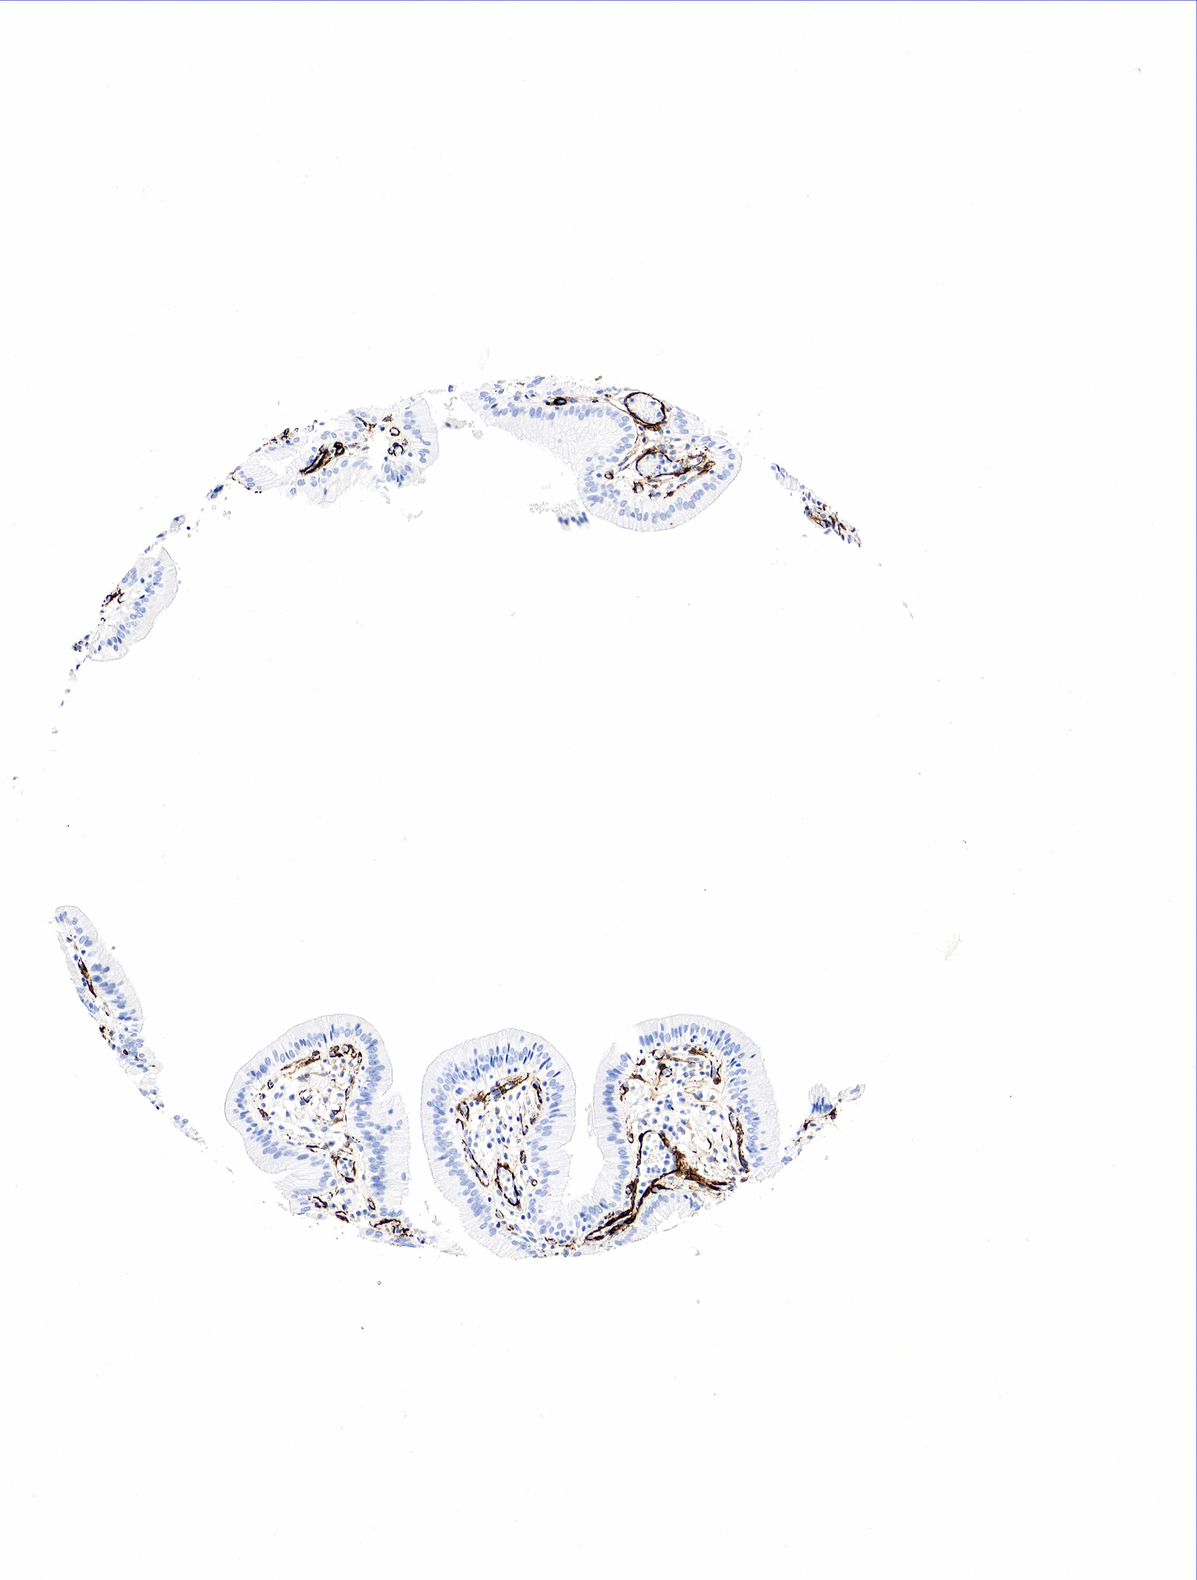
{"staining": {"intensity": "negative", "quantity": "none", "location": "none"}, "tissue": "gallbladder", "cell_type": "Glandular cells", "image_type": "normal", "snomed": [{"axis": "morphology", "description": "Normal tissue, NOS"}, {"axis": "topography", "description": "Gallbladder"}], "caption": "An immunohistochemistry histopathology image of benign gallbladder is shown. There is no staining in glandular cells of gallbladder.", "gene": "ACTA2", "patient": {"sex": "male", "age": 28}}